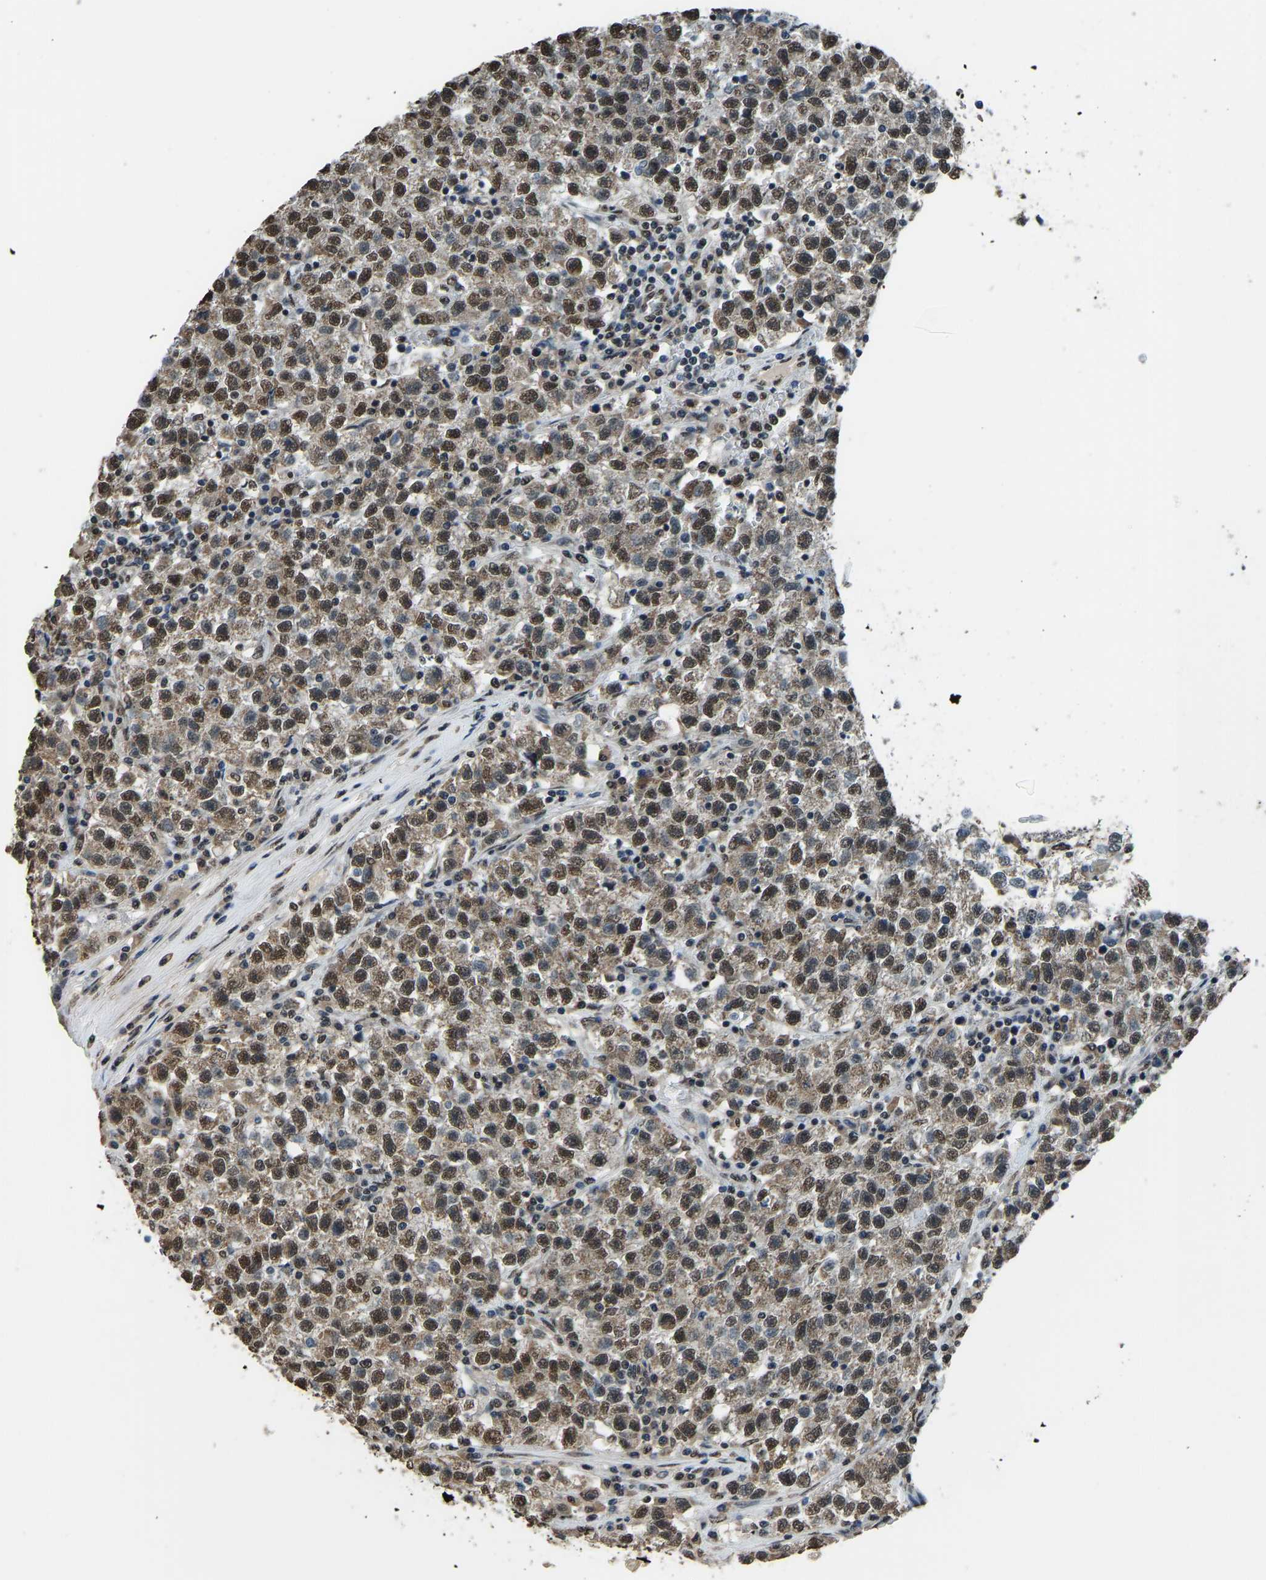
{"staining": {"intensity": "moderate", "quantity": "25%-75%", "location": "cytoplasmic/membranous,nuclear"}, "tissue": "testis cancer", "cell_type": "Tumor cells", "image_type": "cancer", "snomed": [{"axis": "morphology", "description": "Seminoma, NOS"}, {"axis": "topography", "description": "Testis"}], "caption": "Tumor cells reveal moderate cytoplasmic/membranous and nuclear positivity in about 25%-75% of cells in testis cancer.", "gene": "FOS", "patient": {"sex": "male", "age": 22}}